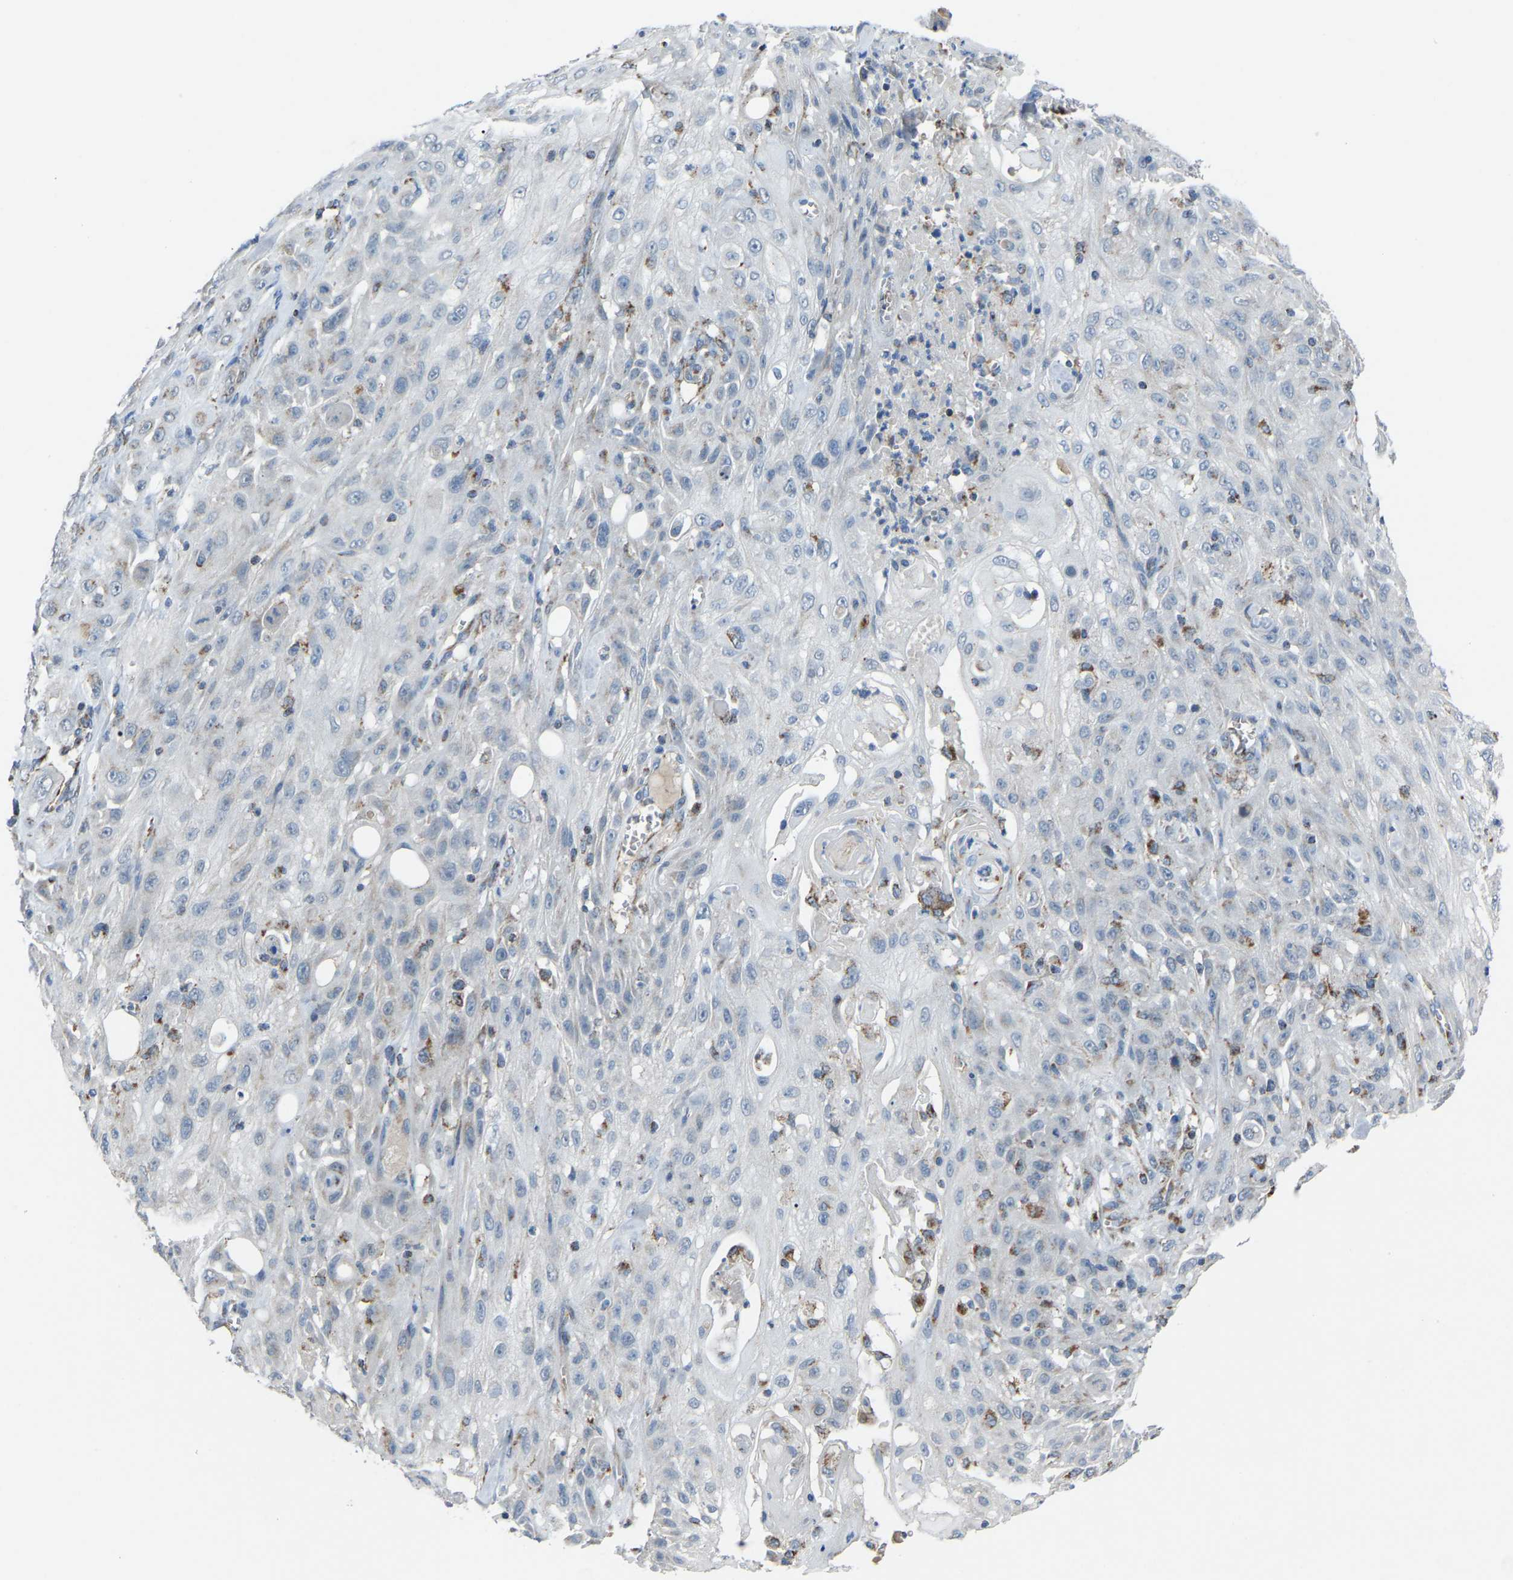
{"staining": {"intensity": "negative", "quantity": "none", "location": "none"}, "tissue": "skin cancer", "cell_type": "Tumor cells", "image_type": "cancer", "snomed": [{"axis": "morphology", "description": "Squamous cell carcinoma, NOS"}, {"axis": "topography", "description": "Skin"}], "caption": "Immunohistochemistry of skin squamous cell carcinoma displays no staining in tumor cells. Nuclei are stained in blue.", "gene": "CANT1", "patient": {"sex": "male", "age": 75}}